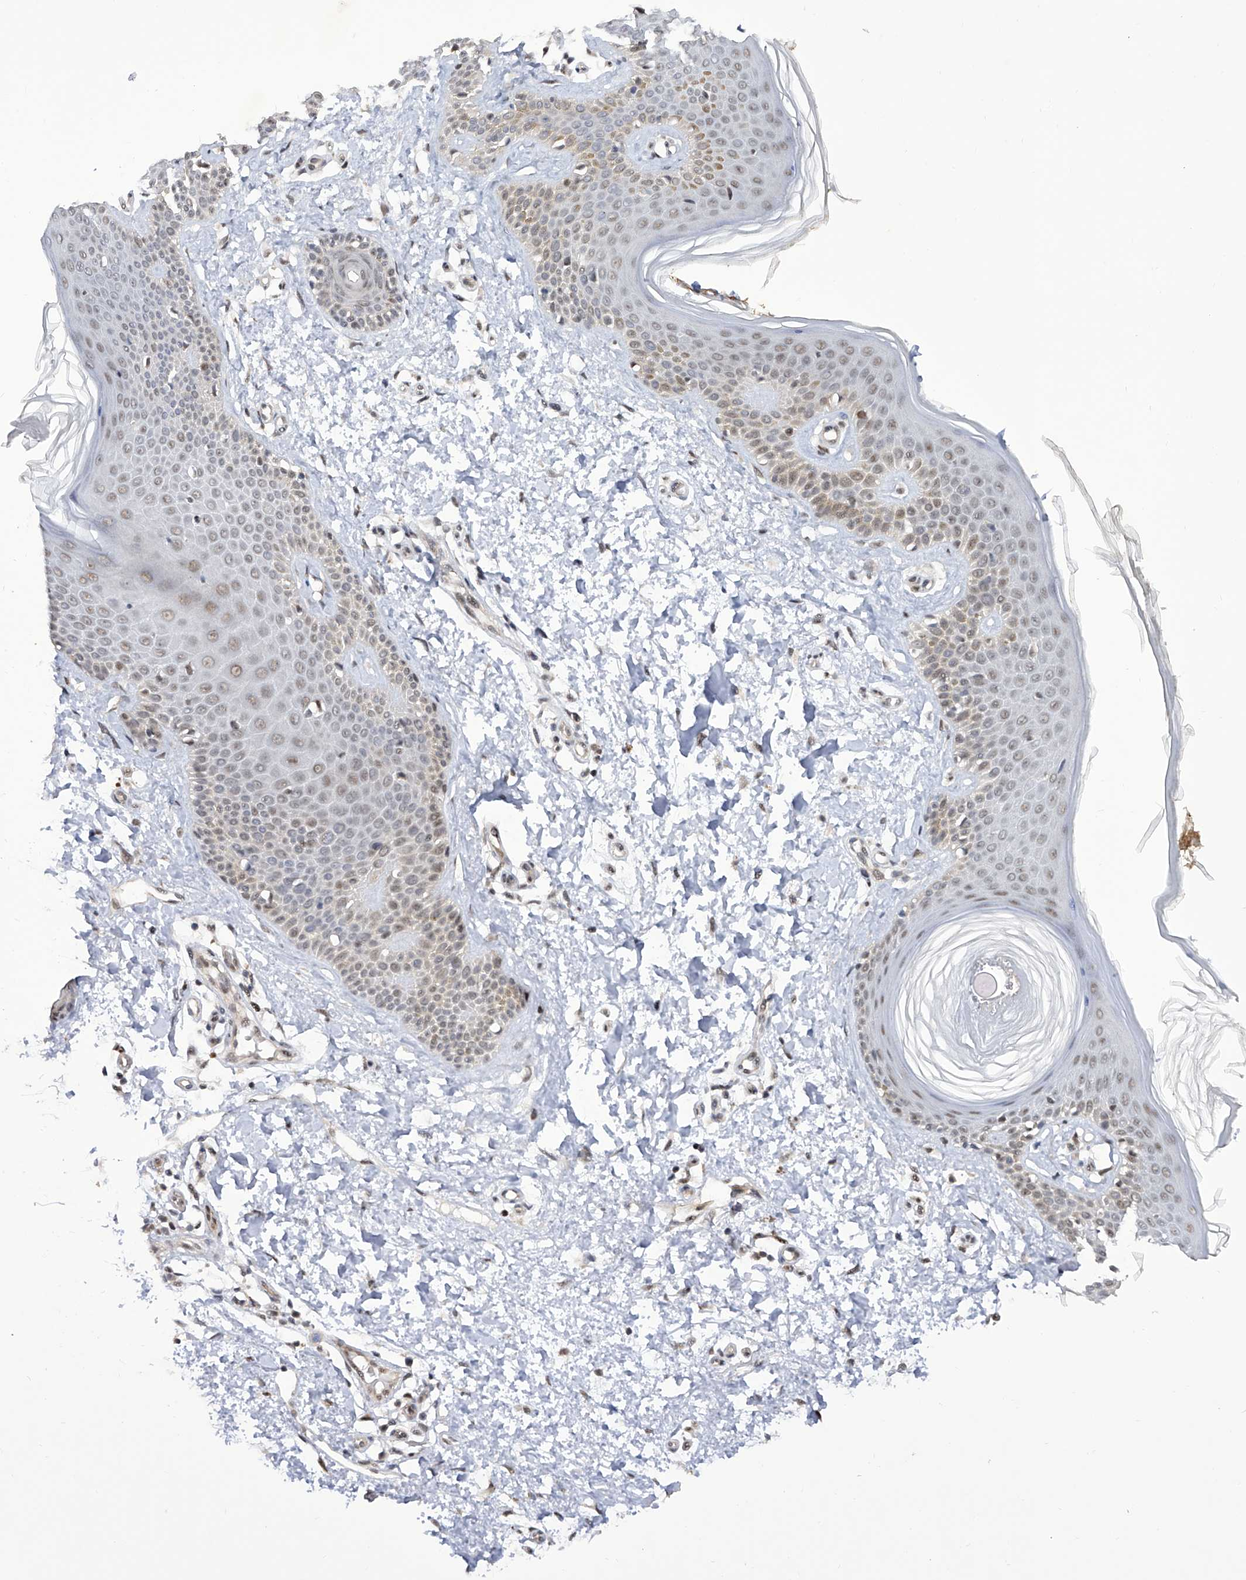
{"staining": {"intensity": "moderate", "quantity": ">75%", "location": "nuclear"}, "tissue": "skin", "cell_type": "Fibroblasts", "image_type": "normal", "snomed": [{"axis": "morphology", "description": "Normal tissue, NOS"}, {"axis": "topography", "description": "Skin"}], "caption": "A brown stain shows moderate nuclear expression of a protein in fibroblasts of benign skin.", "gene": "RAD54L", "patient": {"sex": "male", "age": 37}}